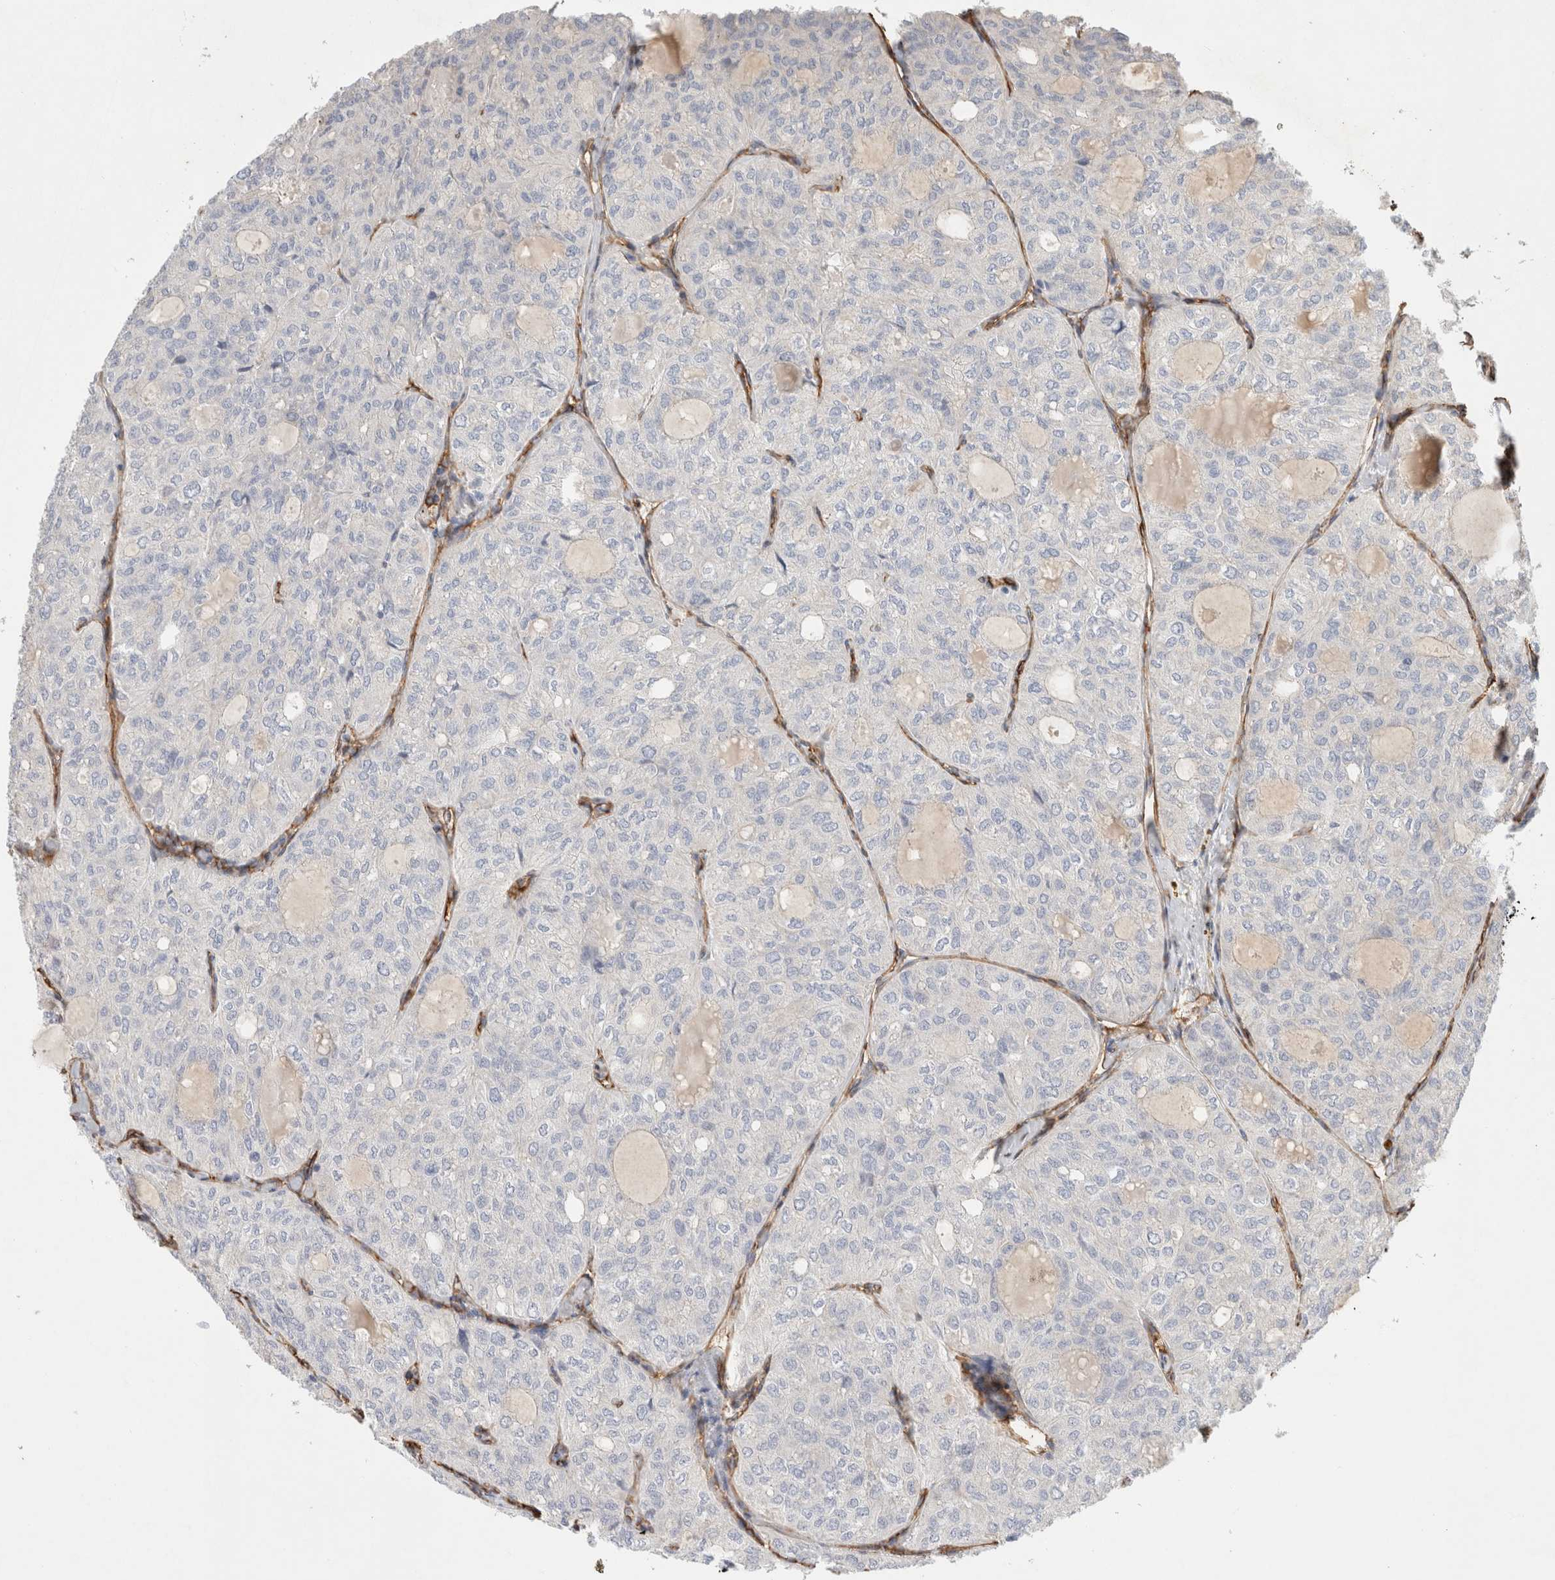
{"staining": {"intensity": "negative", "quantity": "none", "location": "none"}, "tissue": "thyroid cancer", "cell_type": "Tumor cells", "image_type": "cancer", "snomed": [{"axis": "morphology", "description": "Follicular adenoma carcinoma, NOS"}, {"axis": "topography", "description": "Thyroid gland"}], "caption": "IHC of human thyroid cancer demonstrates no positivity in tumor cells.", "gene": "JMJD4", "patient": {"sex": "male", "age": 75}}